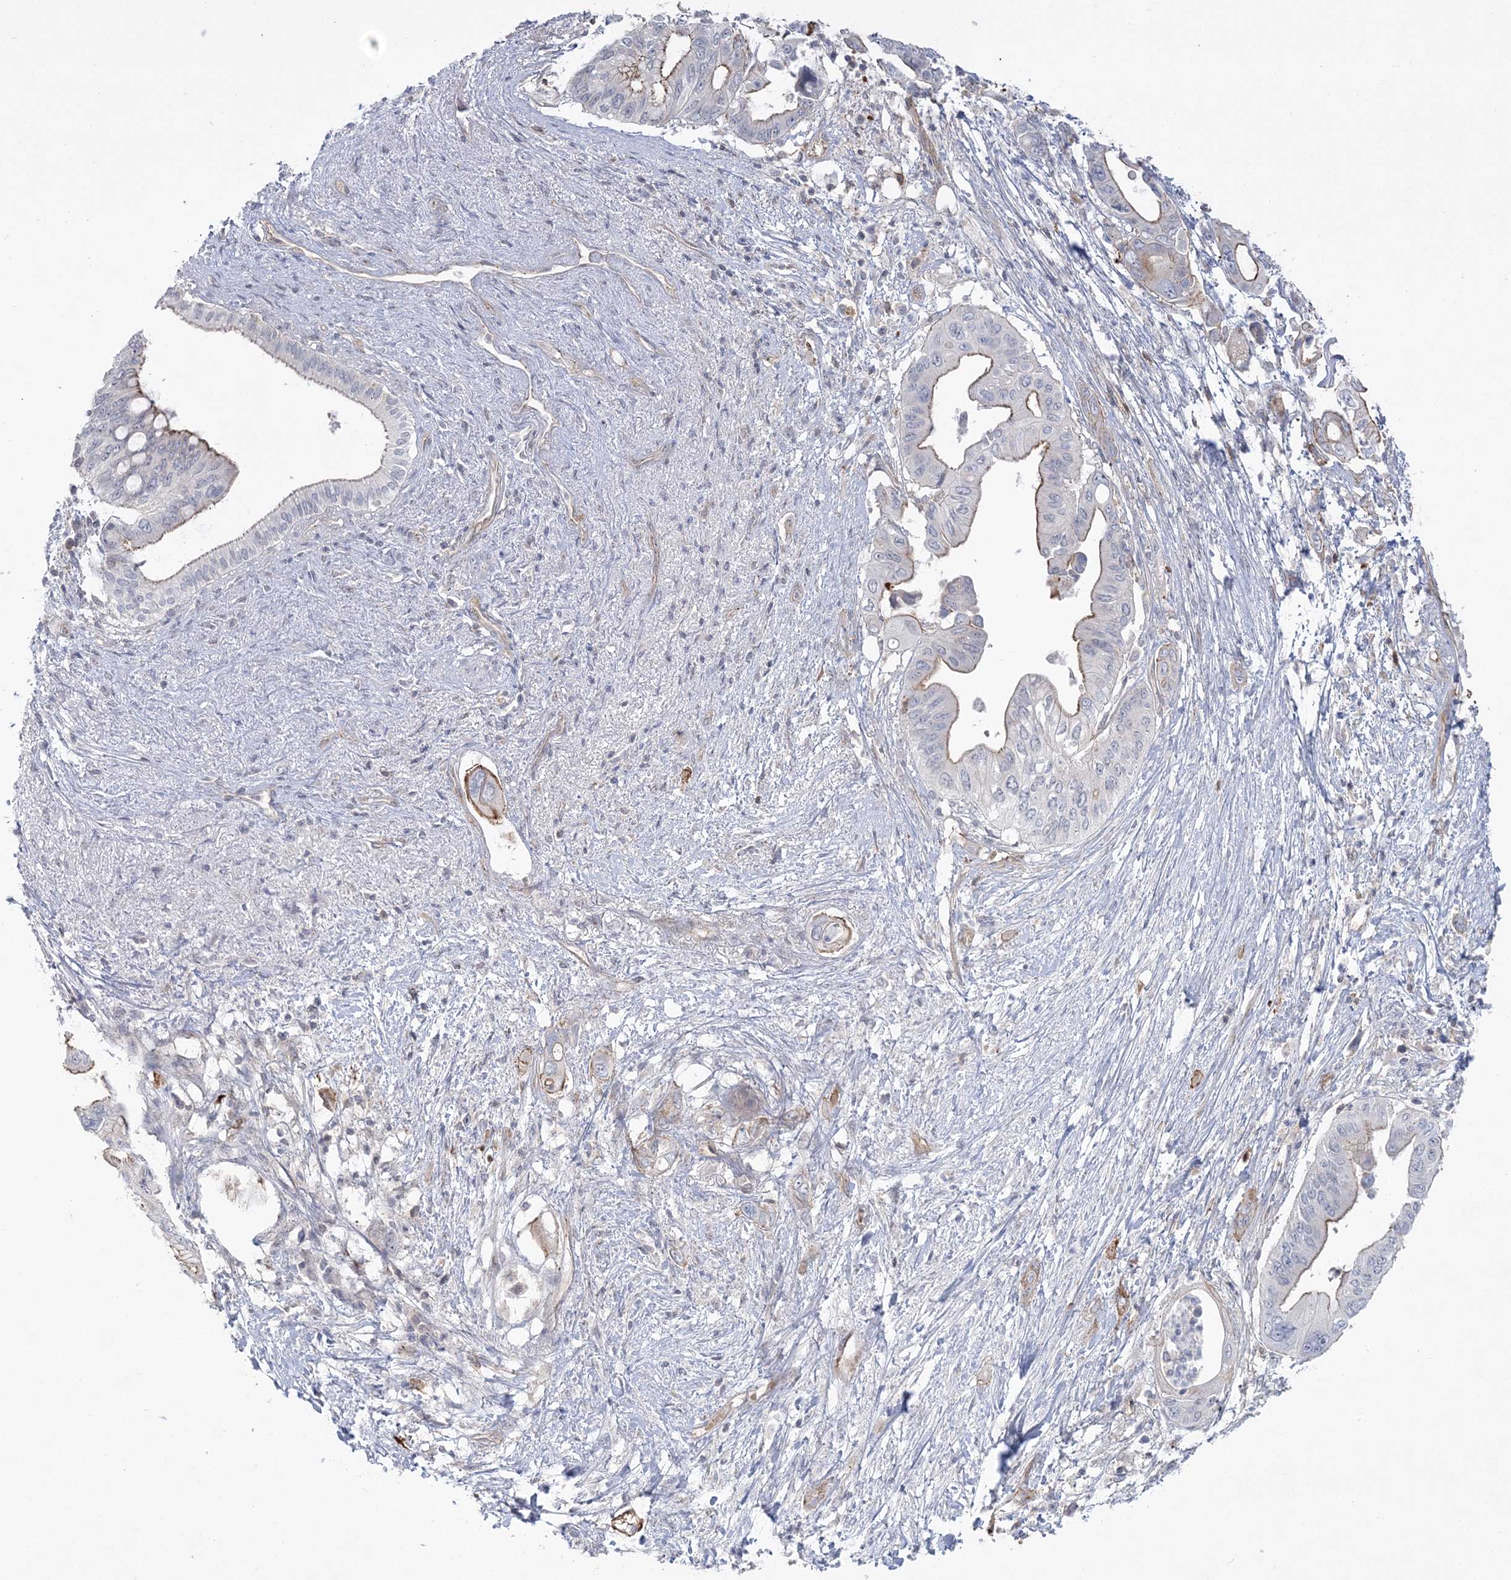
{"staining": {"intensity": "moderate", "quantity": "25%-75%", "location": "cytoplasmic/membranous"}, "tissue": "pancreatic cancer", "cell_type": "Tumor cells", "image_type": "cancer", "snomed": [{"axis": "morphology", "description": "Adenocarcinoma, NOS"}, {"axis": "topography", "description": "Pancreas"}], "caption": "The histopathology image exhibits a brown stain indicating the presence of a protein in the cytoplasmic/membranous of tumor cells in pancreatic cancer. The staining is performed using DAB (3,3'-diaminobenzidine) brown chromogen to label protein expression. The nuclei are counter-stained blue using hematoxylin.", "gene": "ADAMTS12", "patient": {"sex": "male", "age": 66}}